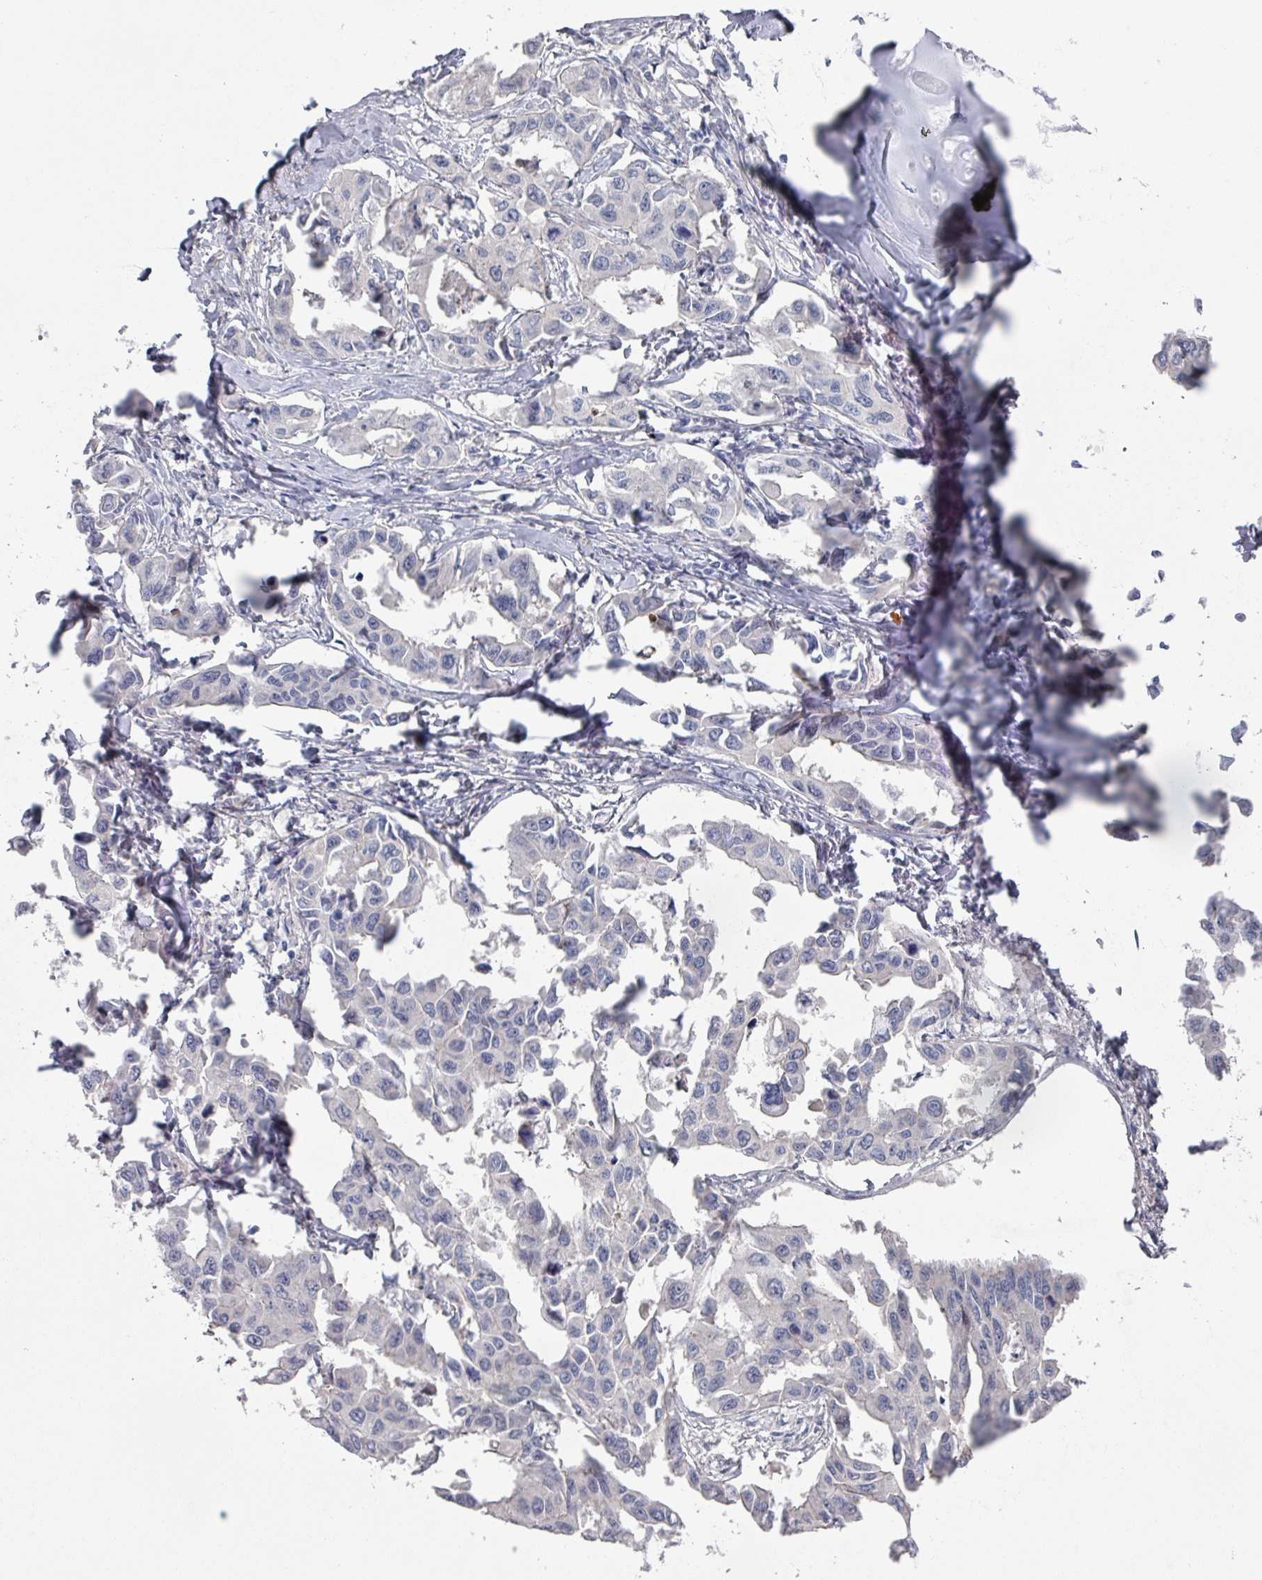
{"staining": {"intensity": "negative", "quantity": "none", "location": "none"}, "tissue": "lung cancer", "cell_type": "Tumor cells", "image_type": "cancer", "snomed": [{"axis": "morphology", "description": "Adenocarcinoma, NOS"}, {"axis": "topography", "description": "Lung"}], "caption": "A micrograph of human lung cancer (adenocarcinoma) is negative for staining in tumor cells. Nuclei are stained in blue.", "gene": "EFL1", "patient": {"sex": "male", "age": 64}}